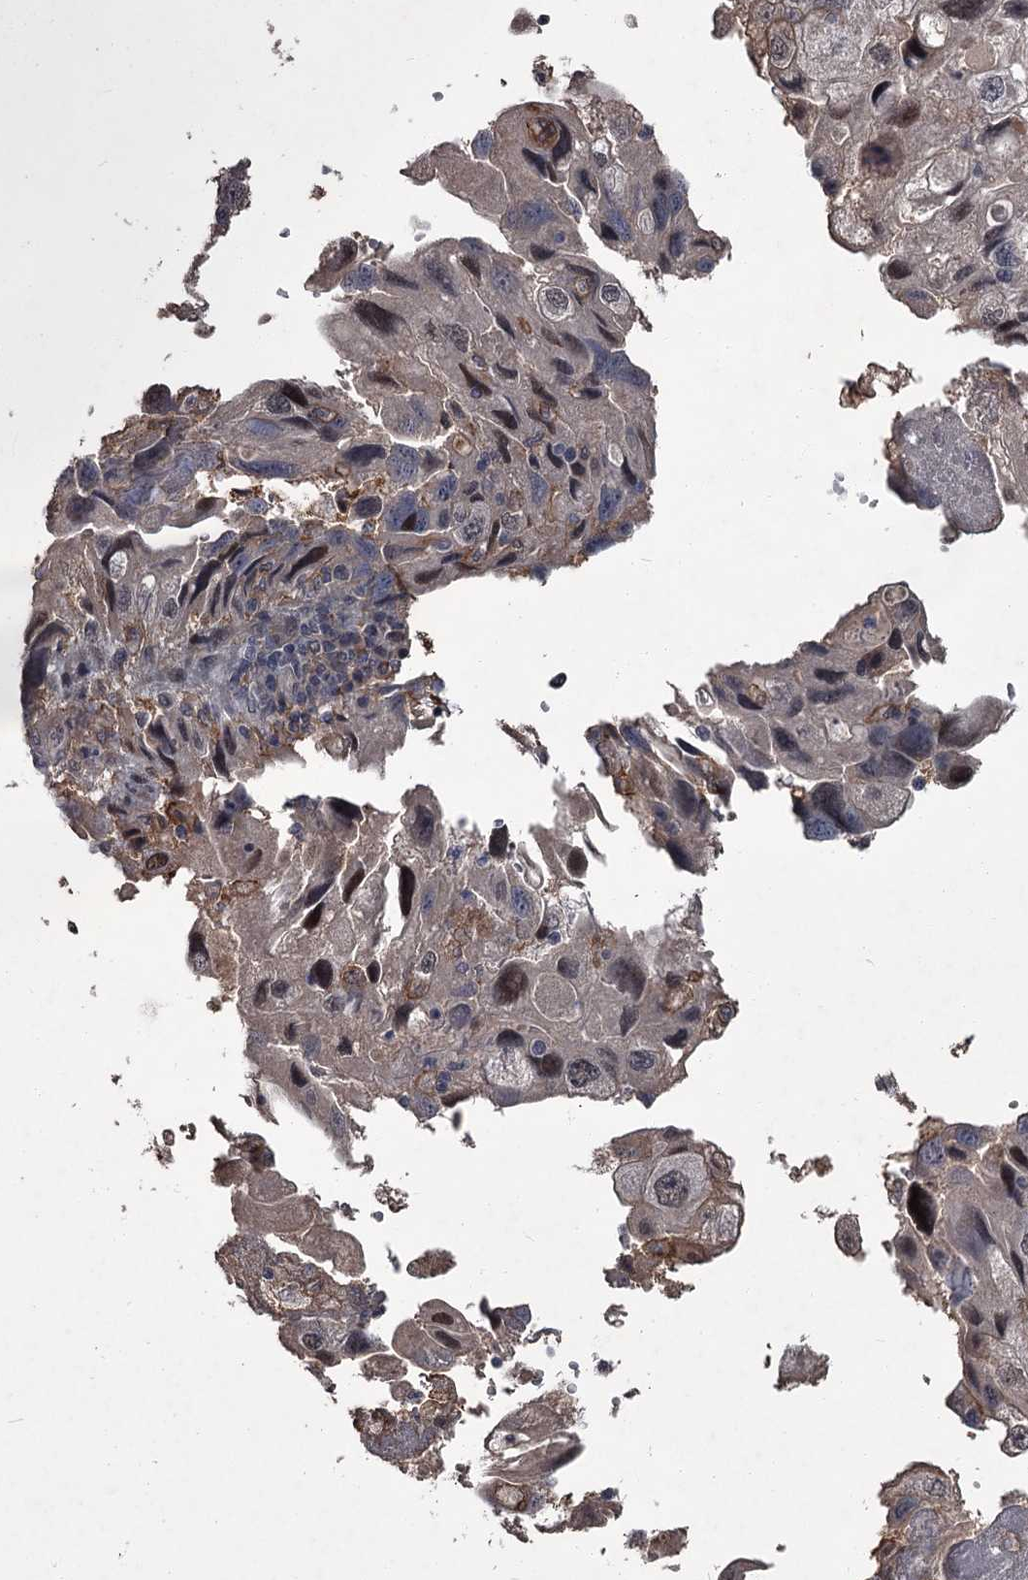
{"staining": {"intensity": "weak", "quantity": ">75%", "location": "nuclear"}, "tissue": "endometrial cancer", "cell_type": "Tumor cells", "image_type": "cancer", "snomed": [{"axis": "morphology", "description": "Adenocarcinoma, NOS"}, {"axis": "topography", "description": "Endometrium"}], "caption": "The micrograph exhibits a brown stain indicating the presence of a protein in the nuclear of tumor cells in endometrial cancer (adenocarcinoma).", "gene": "FLVCR2", "patient": {"sex": "female", "age": 49}}